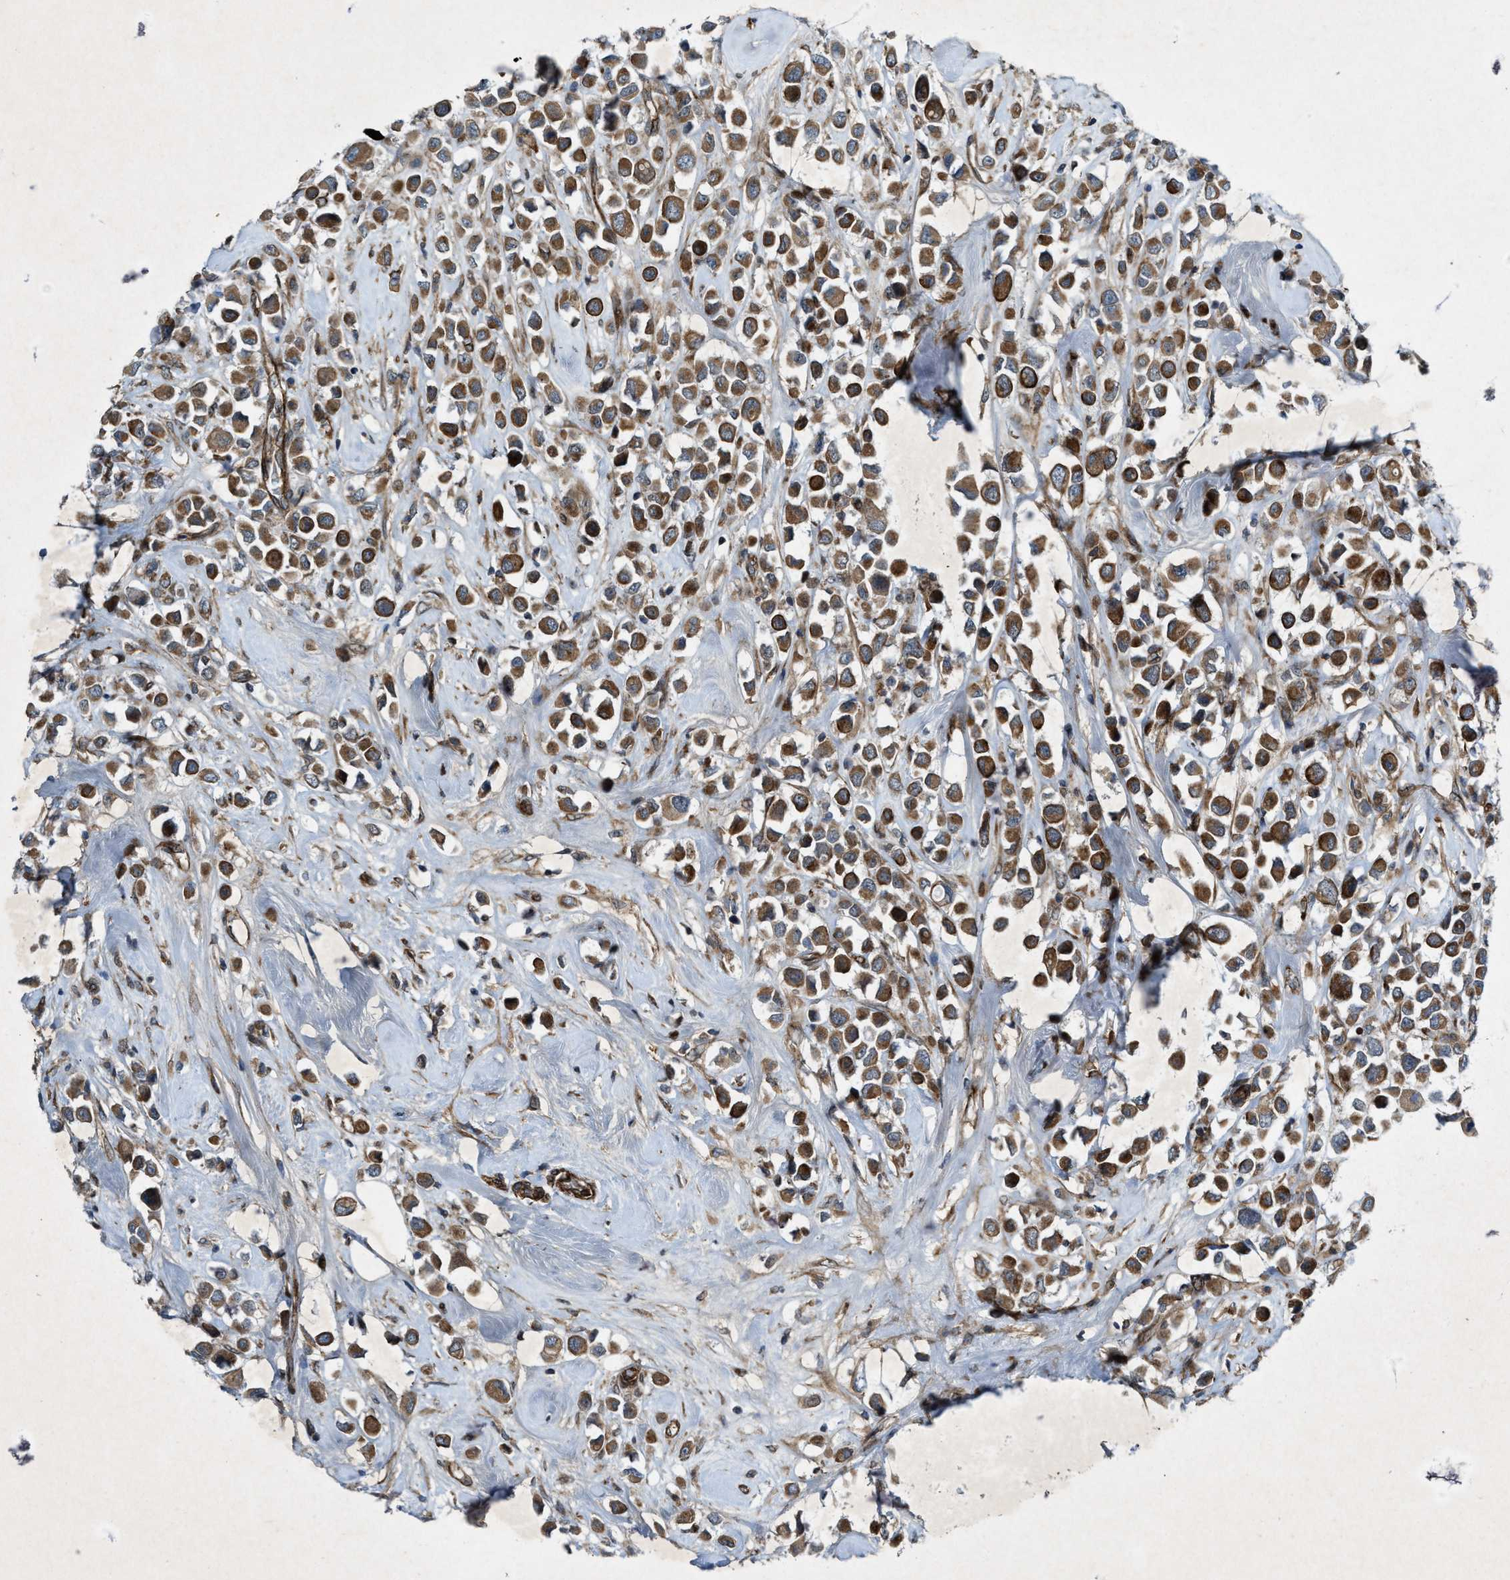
{"staining": {"intensity": "moderate", "quantity": ">75%", "location": "cytoplasmic/membranous"}, "tissue": "breast cancer", "cell_type": "Tumor cells", "image_type": "cancer", "snomed": [{"axis": "morphology", "description": "Duct carcinoma"}, {"axis": "topography", "description": "Breast"}], "caption": "Protein expression analysis of breast cancer (infiltrating ductal carcinoma) reveals moderate cytoplasmic/membranous staining in approximately >75% of tumor cells. The protein is stained brown, and the nuclei are stained in blue (DAB (3,3'-diaminobenzidine) IHC with brightfield microscopy, high magnification).", "gene": "URGCP", "patient": {"sex": "female", "age": 61}}